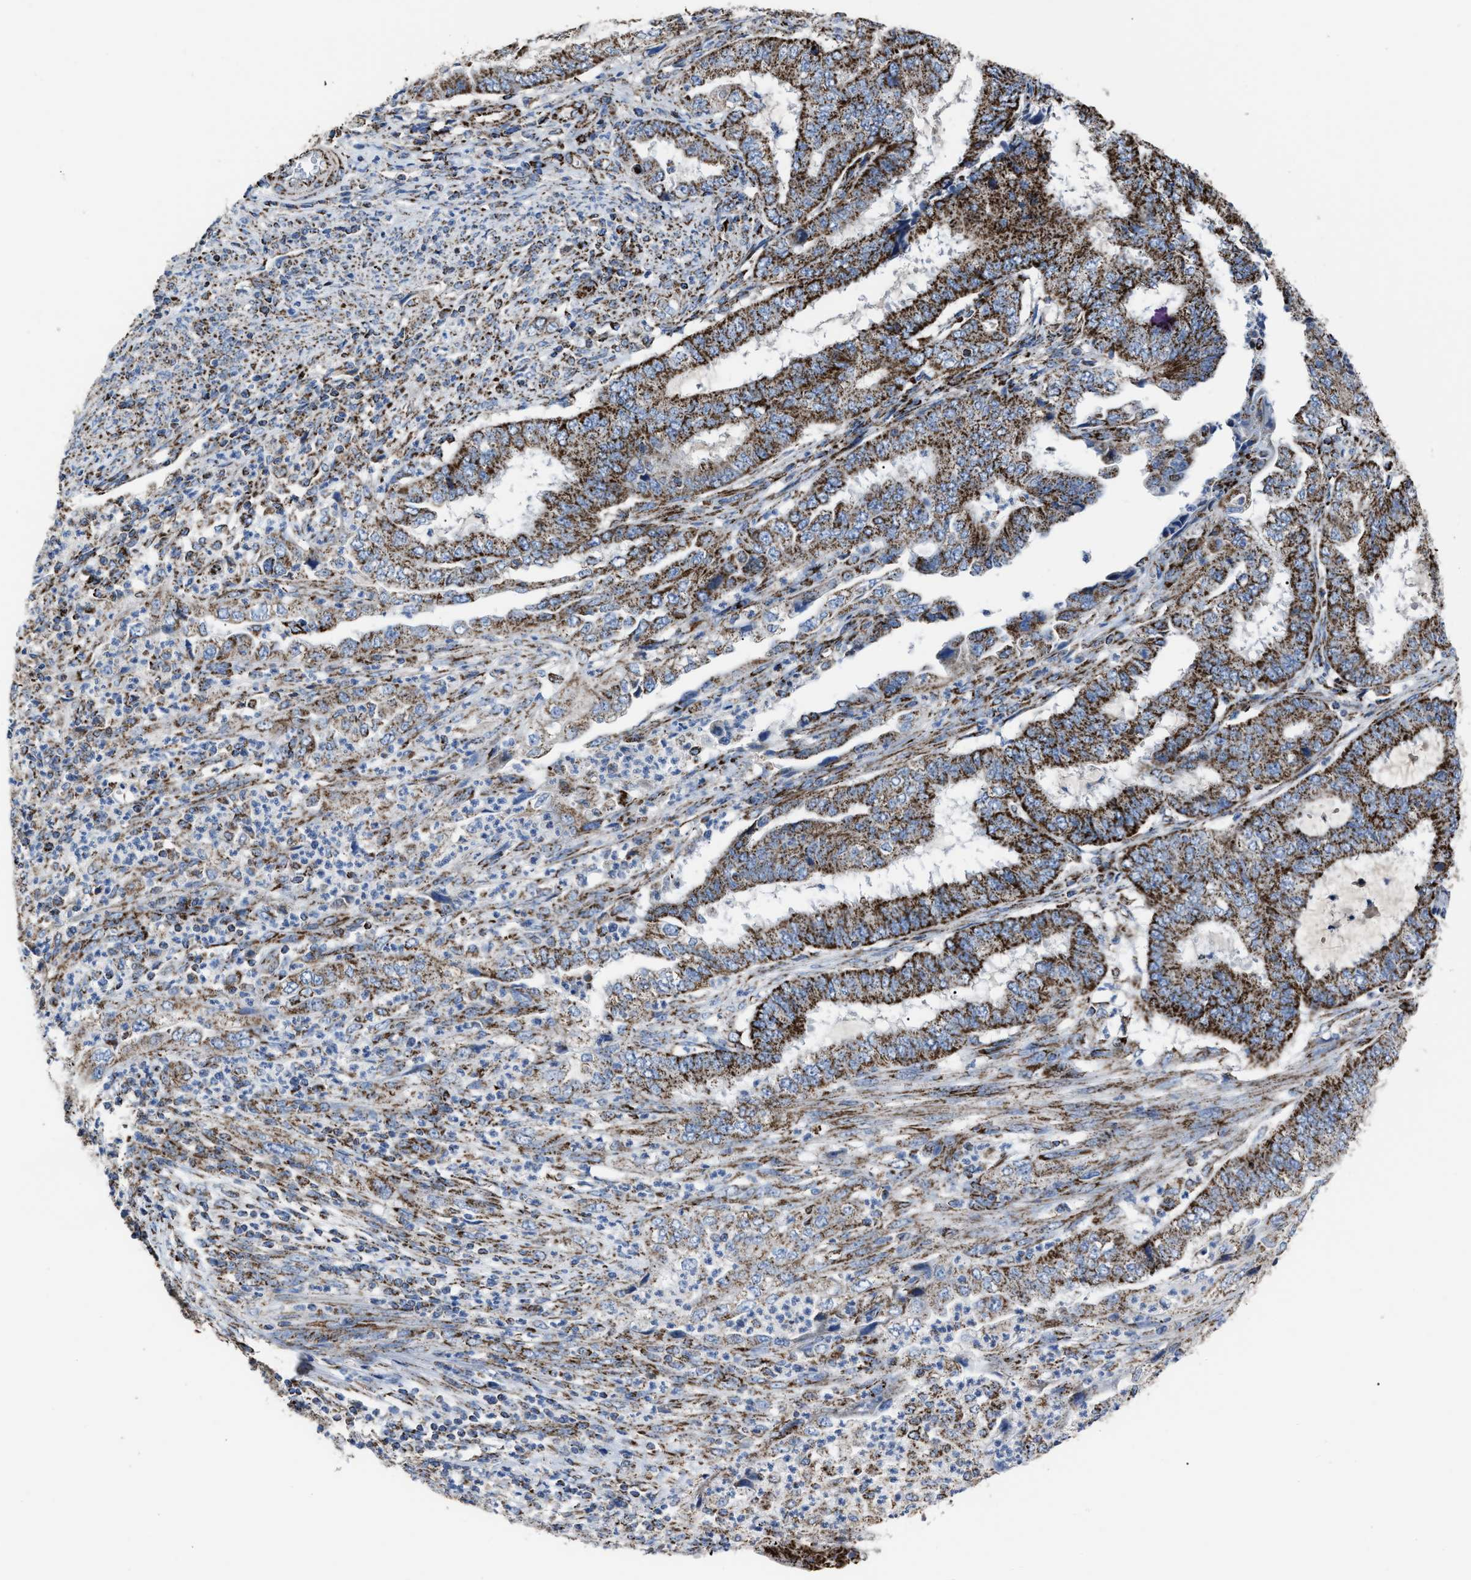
{"staining": {"intensity": "strong", "quantity": ">75%", "location": "cytoplasmic/membranous"}, "tissue": "endometrial cancer", "cell_type": "Tumor cells", "image_type": "cancer", "snomed": [{"axis": "morphology", "description": "Adenocarcinoma, NOS"}, {"axis": "topography", "description": "Endometrium"}], "caption": "This photomicrograph demonstrates IHC staining of human endometrial adenocarcinoma, with high strong cytoplasmic/membranous staining in about >75% of tumor cells.", "gene": "NDUFV3", "patient": {"sex": "female", "age": 51}}